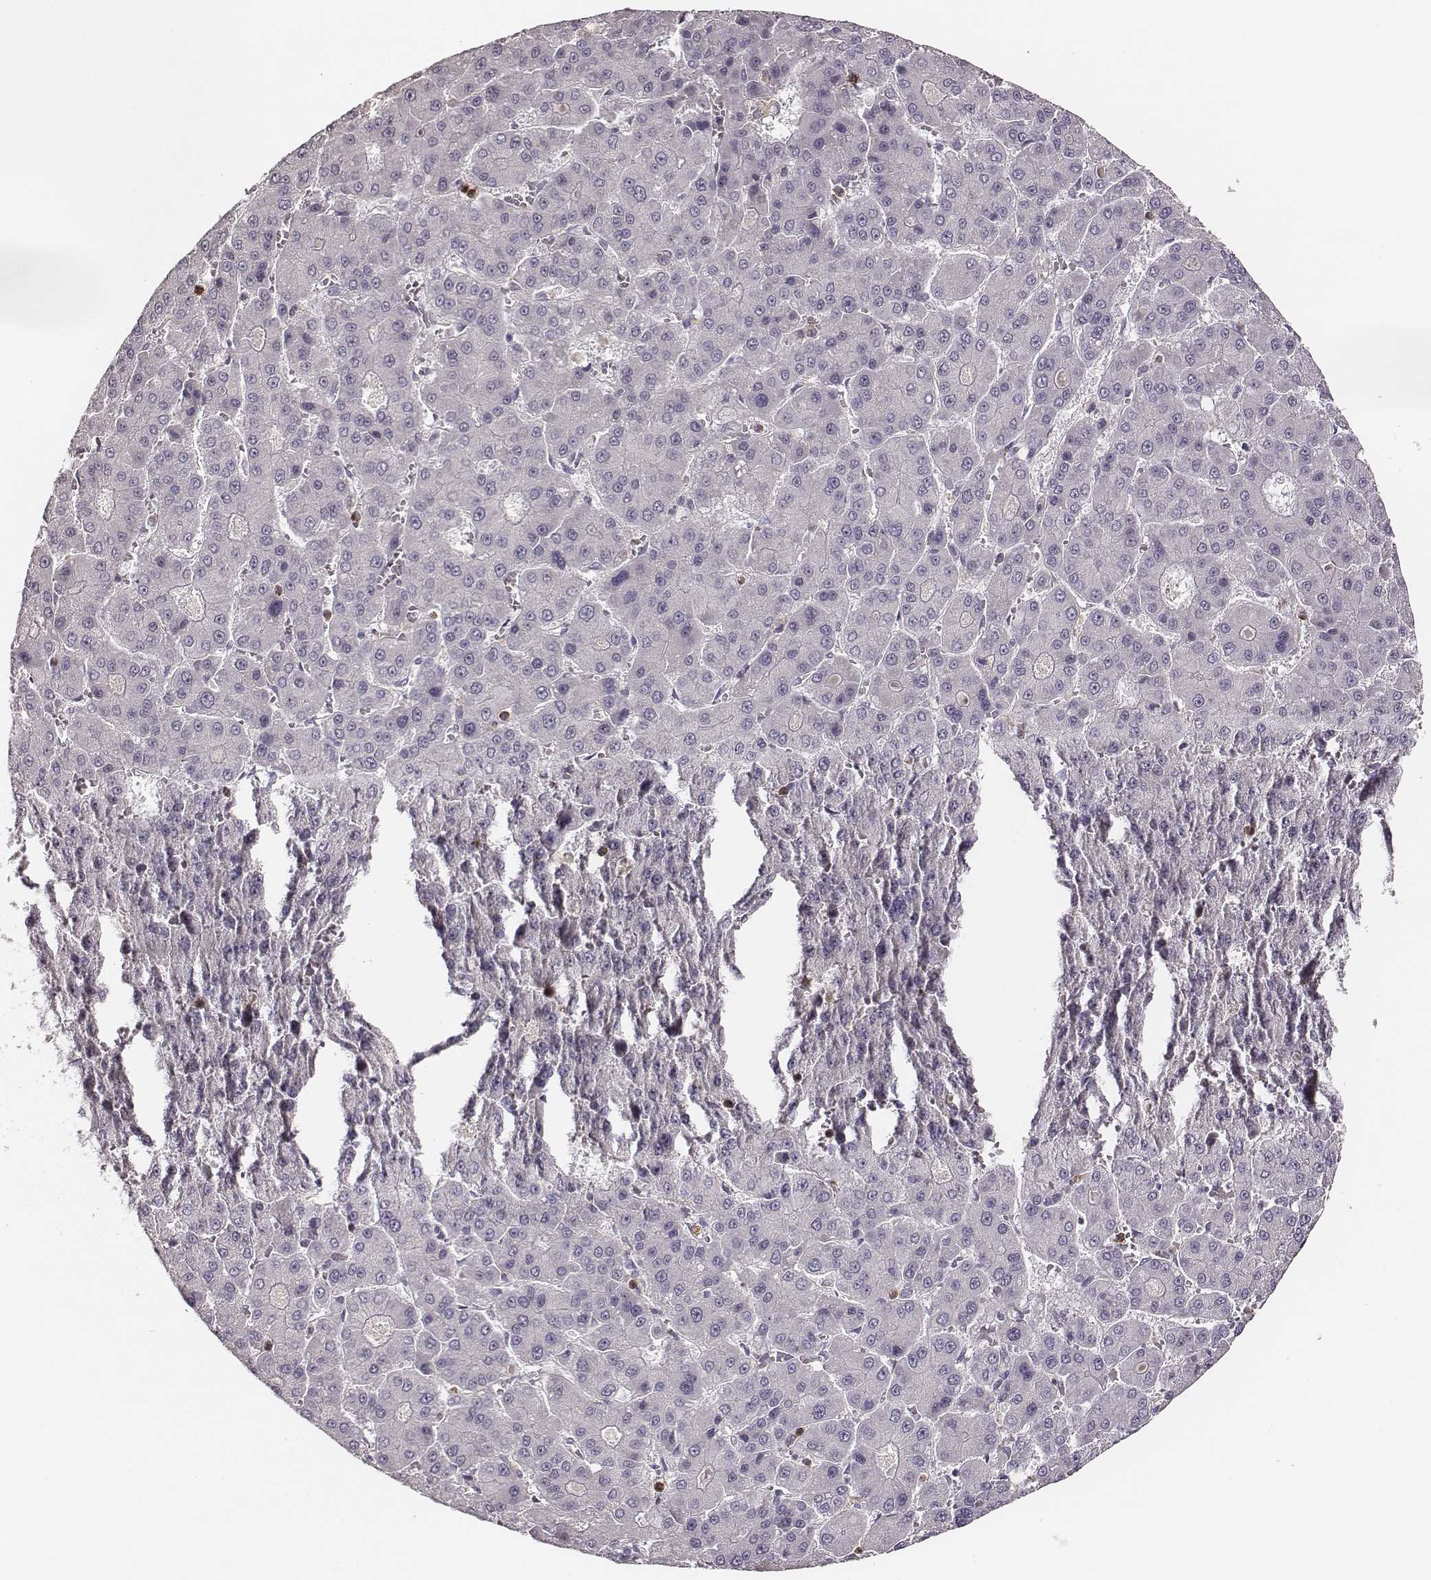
{"staining": {"intensity": "negative", "quantity": "none", "location": "none"}, "tissue": "liver cancer", "cell_type": "Tumor cells", "image_type": "cancer", "snomed": [{"axis": "morphology", "description": "Carcinoma, Hepatocellular, NOS"}, {"axis": "topography", "description": "Liver"}], "caption": "There is no significant positivity in tumor cells of hepatocellular carcinoma (liver).", "gene": "ZYX", "patient": {"sex": "male", "age": 70}}